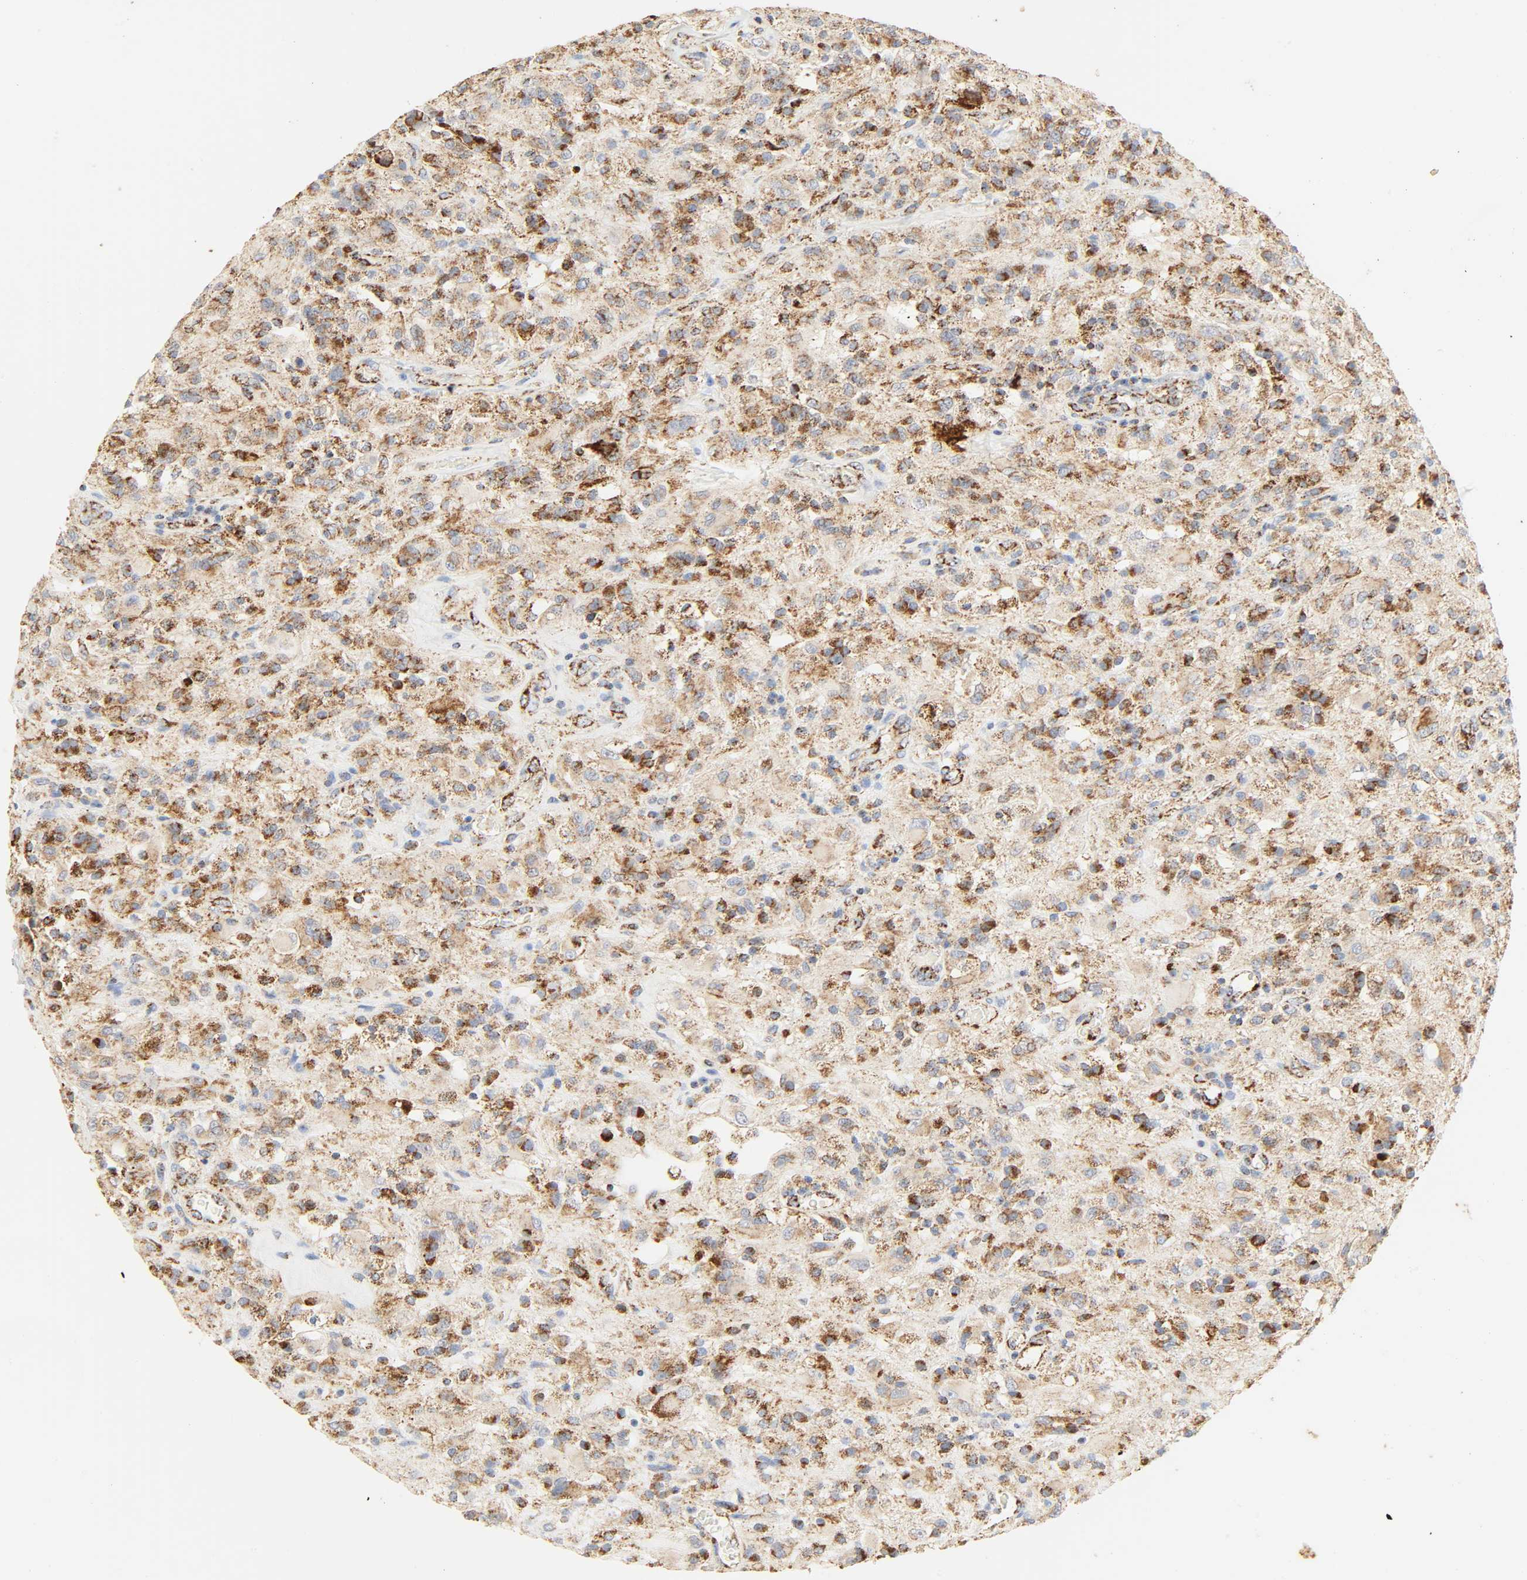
{"staining": {"intensity": "moderate", "quantity": ">75%", "location": "cytoplasmic/membranous"}, "tissue": "glioma", "cell_type": "Tumor cells", "image_type": "cancer", "snomed": [{"axis": "morphology", "description": "Normal tissue, NOS"}, {"axis": "morphology", "description": "Glioma, malignant, High grade"}, {"axis": "topography", "description": "Cerebral cortex"}], "caption": "A micrograph showing moderate cytoplasmic/membranous positivity in approximately >75% of tumor cells in high-grade glioma (malignant), as visualized by brown immunohistochemical staining.", "gene": "ACAT1", "patient": {"sex": "male", "age": 56}}